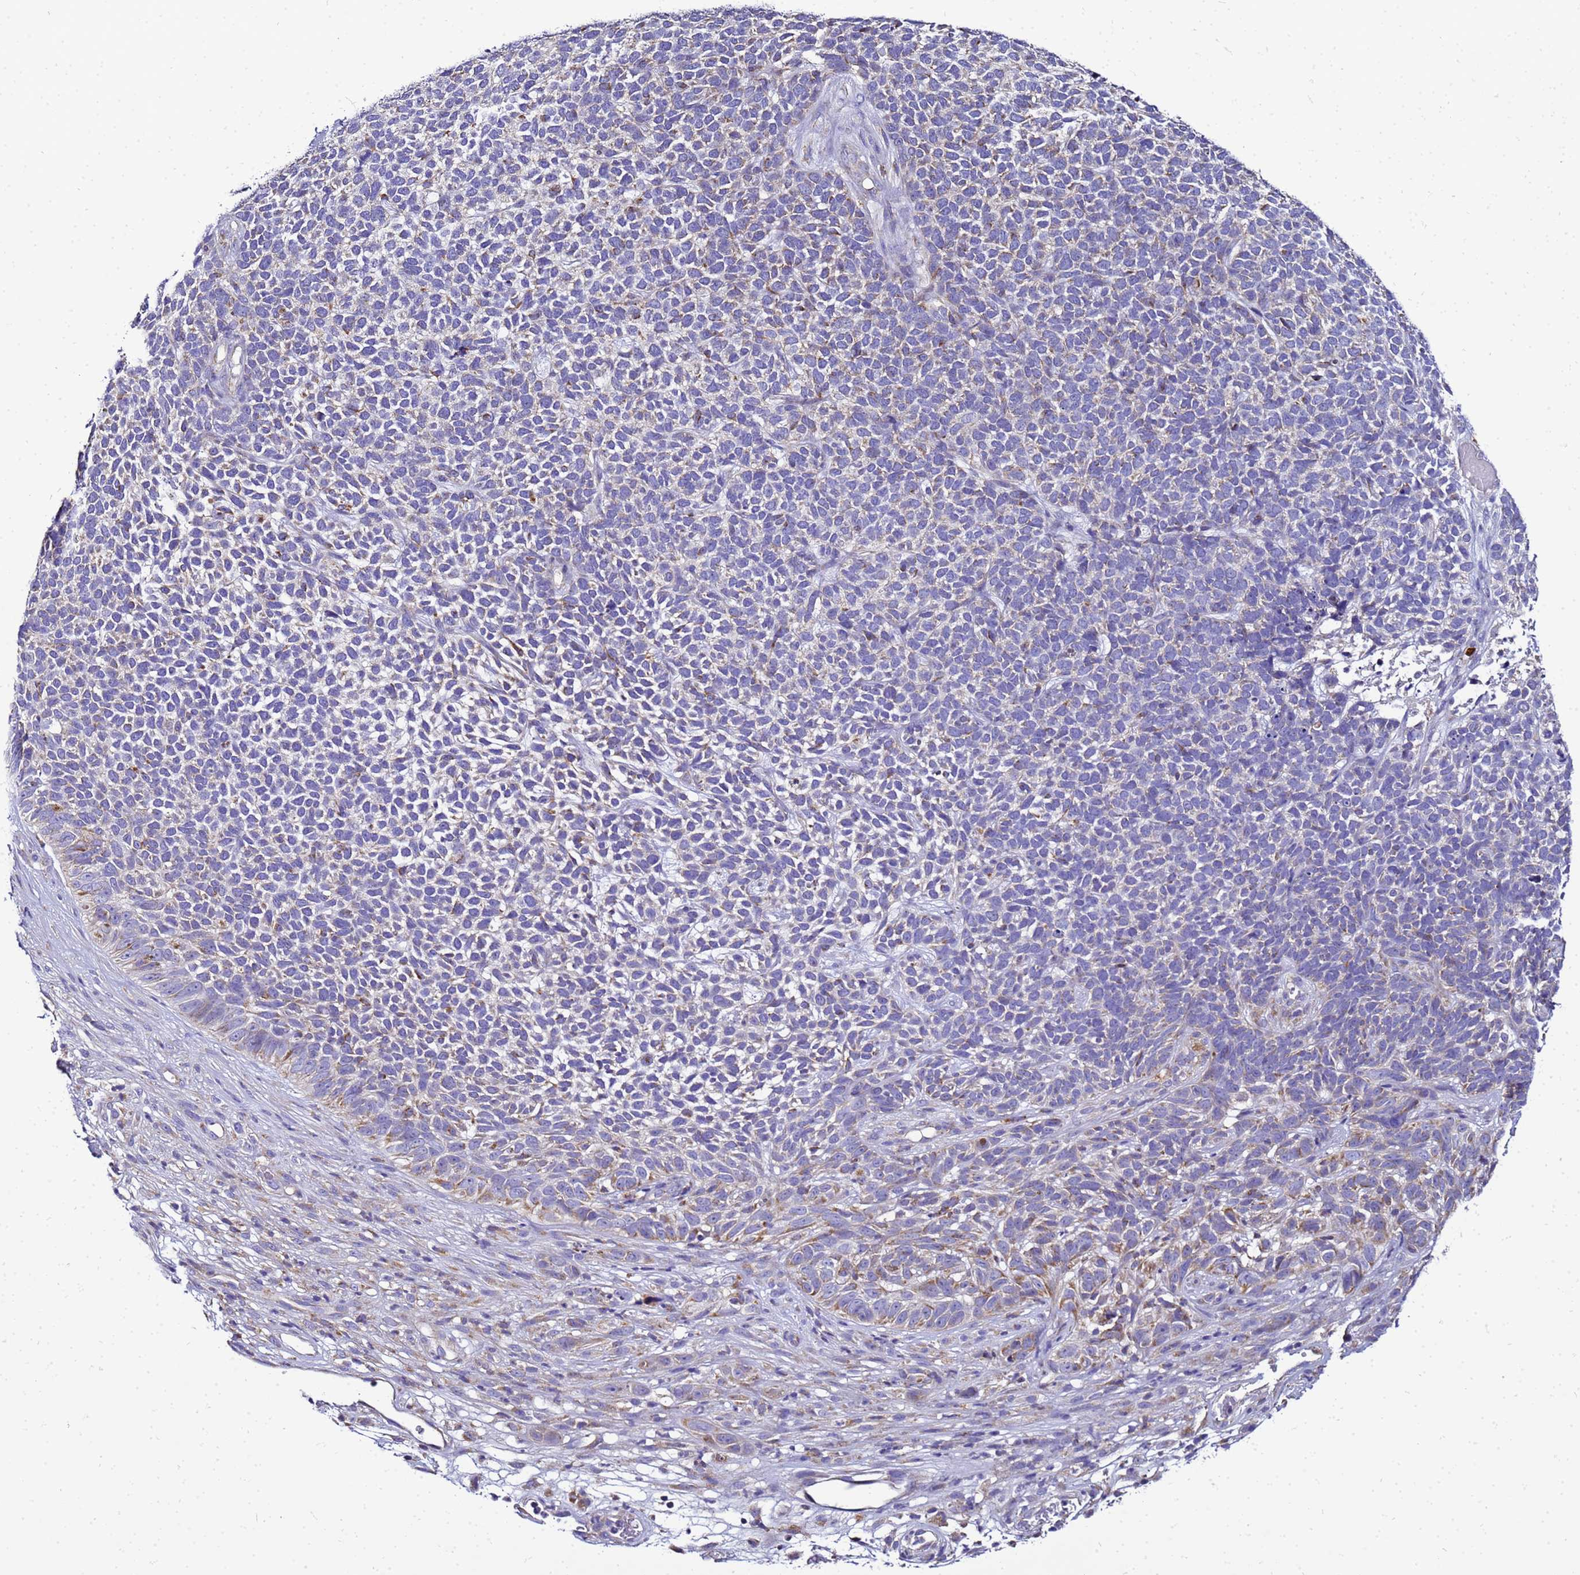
{"staining": {"intensity": "negative", "quantity": "none", "location": "none"}, "tissue": "skin cancer", "cell_type": "Tumor cells", "image_type": "cancer", "snomed": [{"axis": "morphology", "description": "Basal cell carcinoma"}, {"axis": "topography", "description": "Skin"}], "caption": "This micrograph is of basal cell carcinoma (skin) stained with immunohistochemistry to label a protein in brown with the nuclei are counter-stained blue. There is no expression in tumor cells.", "gene": "HIGD2A", "patient": {"sex": "female", "age": 84}}